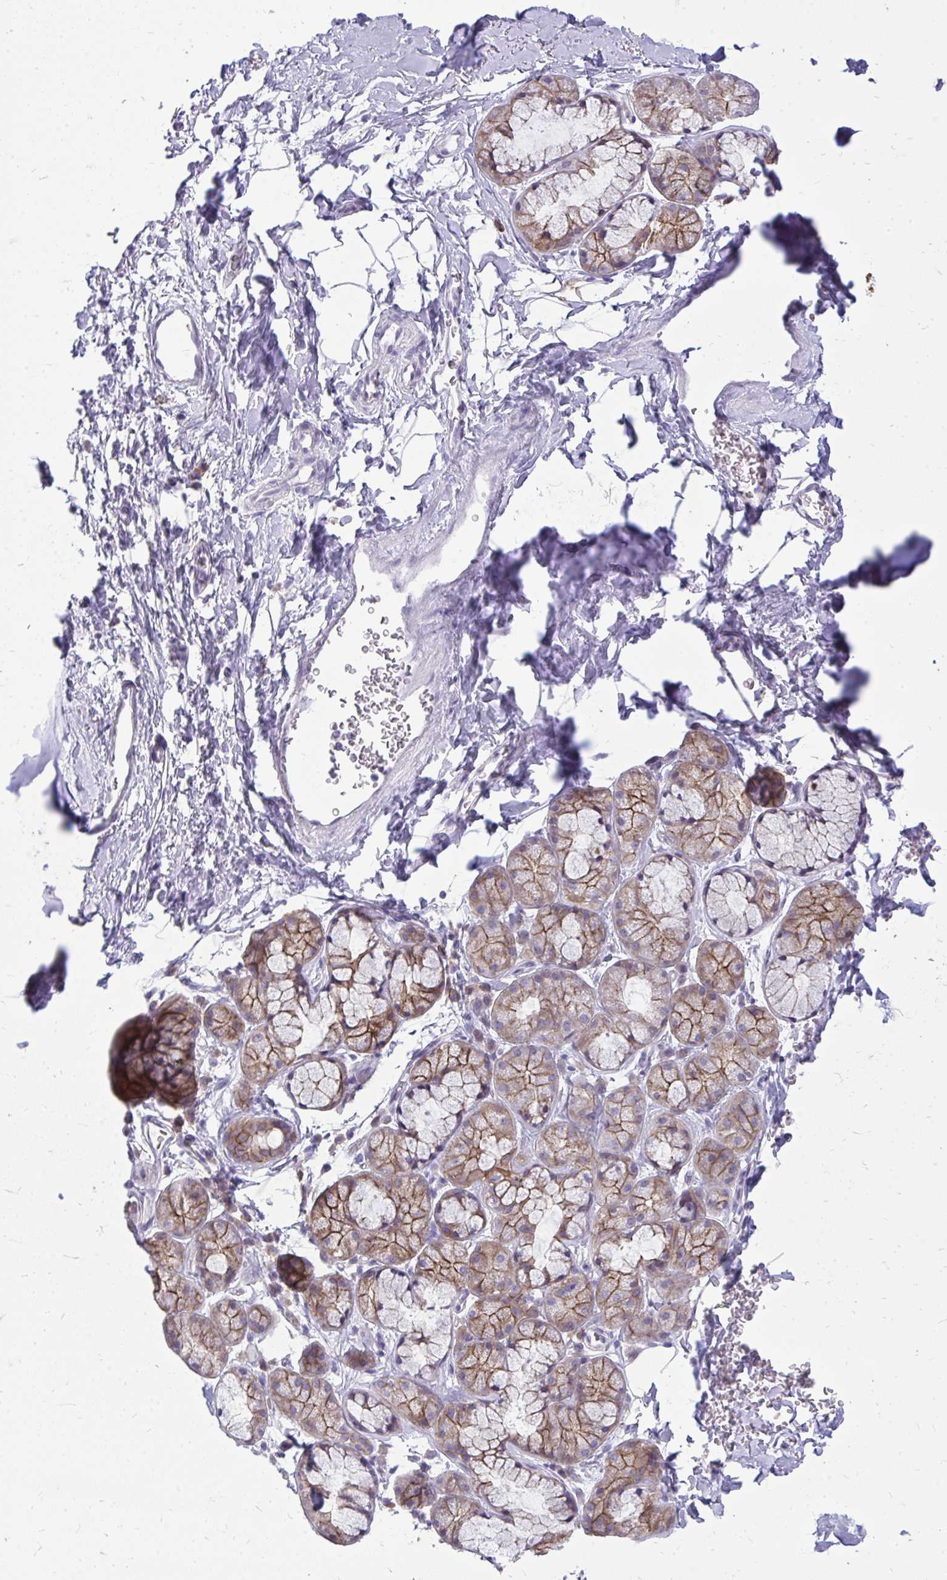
{"staining": {"intensity": "negative", "quantity": "none", "location": "none"}, "tissue": "adipose tissue", "cell_type": "Adipocytes", "image_type": "normal", "snomed": [{"axis": "morphology", "description": "Normal tissue, NOS"}, {"axis": "topography", "description": "Lymph node"}, {"axis": "topography", "description": "Cartilage tissue"}, {"axis": "topography", "description": "Bronchus"}], "caption": "Protein analysis of unremarkable adipose tissue shows no significant staining in adipocytes. (DAB (3,3'-diaminobenzidine) immunohistochemistry (IHC) visualized using brightfield microscopy, high magnification).", "gene": "SPTBN2", "patient": {"sex": "female", "age": 70}}